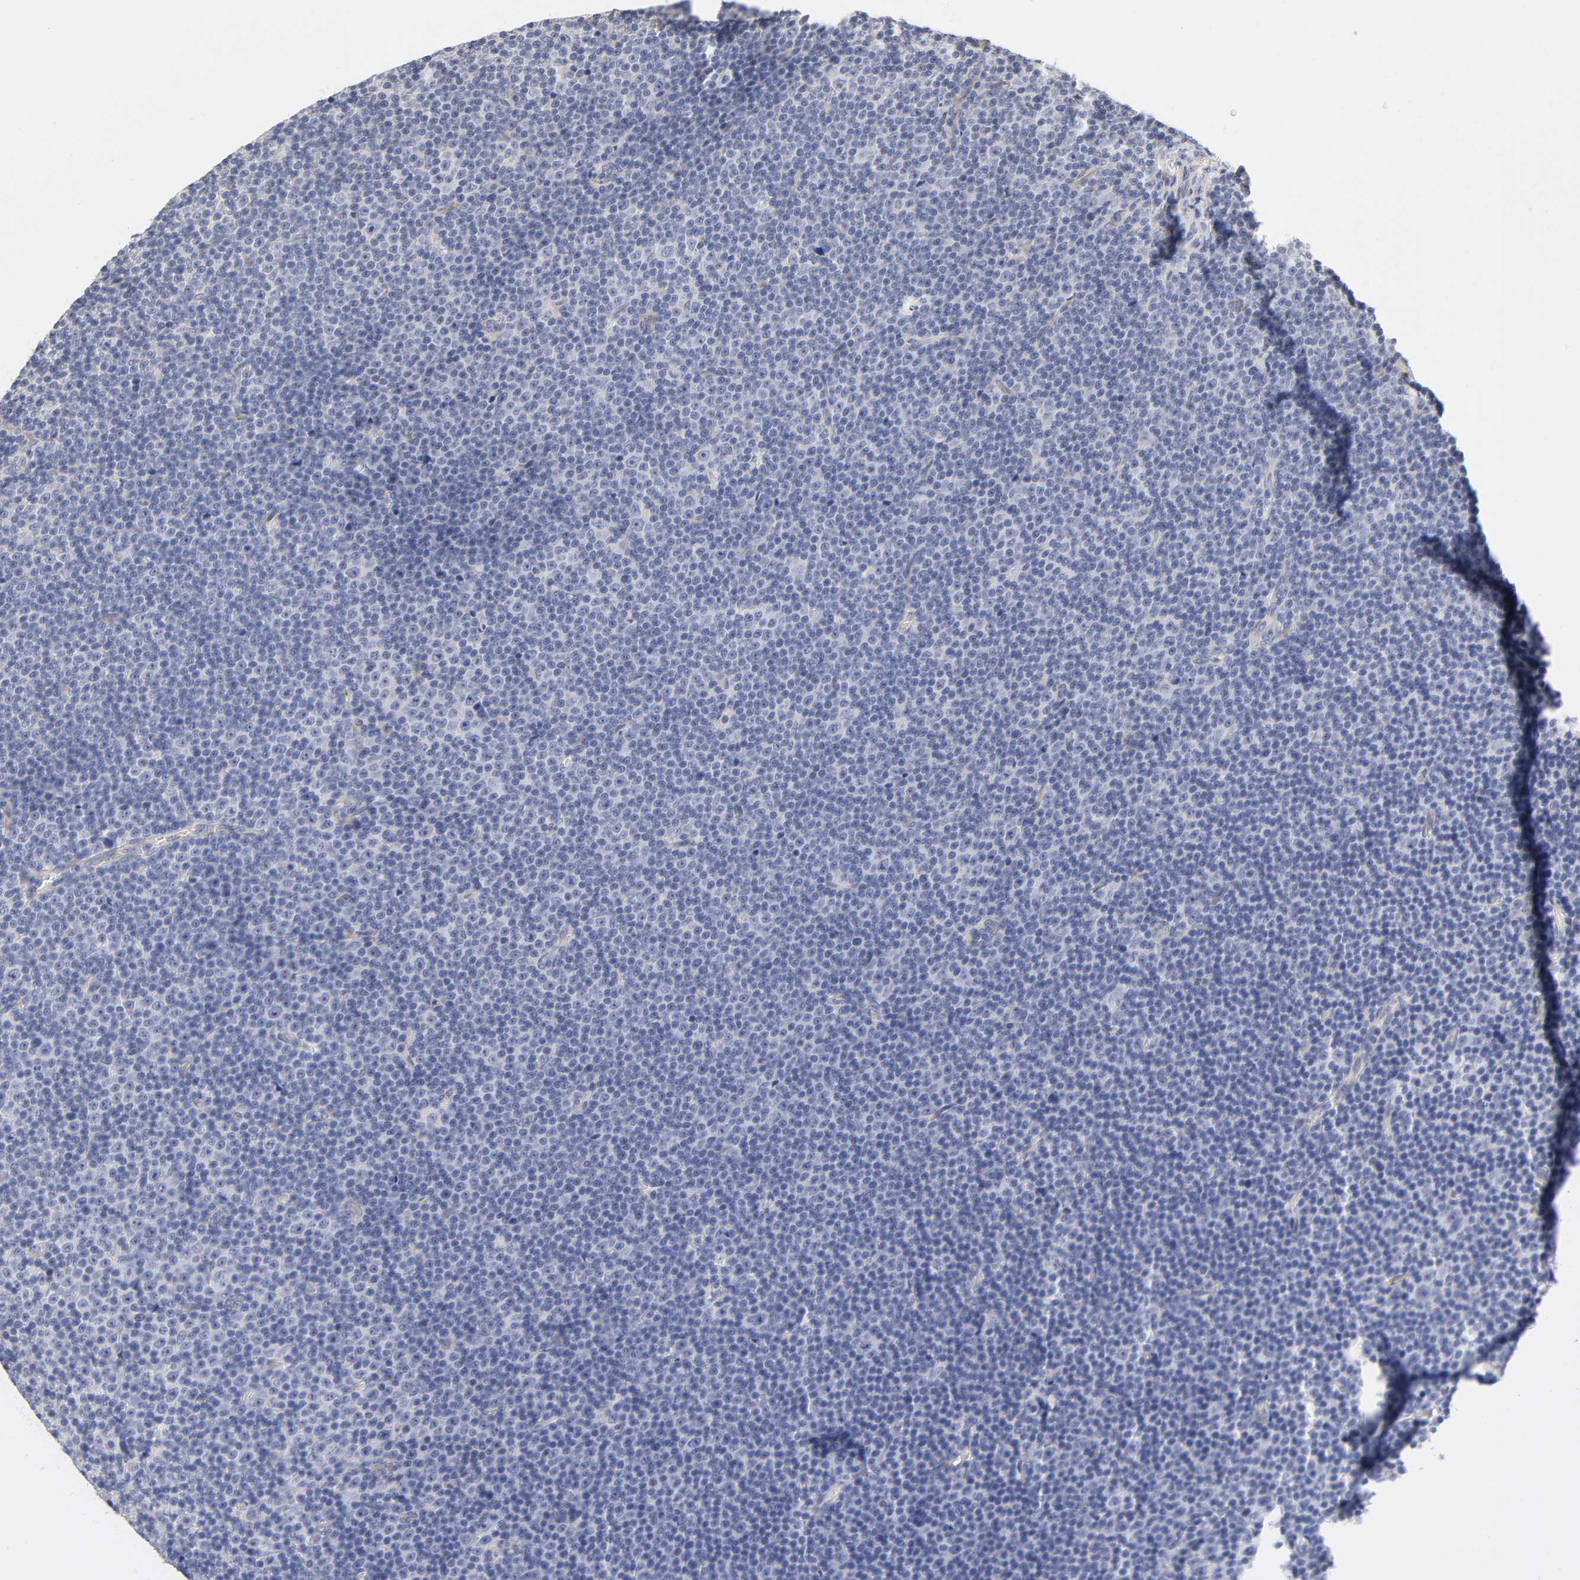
{"staining": {"intensity": "negative", "quantity": "none", "location": "none"}, "tissue": "lymphoma", "cell_type": "Tumor cells", "image_type": "cancer", "snomed": [{"axis": "morphology", "description": "Malignant lymphoma, non-Hodgkin's type, Low grade"}, {"axis": "topography", "description": "Lymph node"}], "caption": "An IHC image of low-grade malignant lymphoma, non-Hodgkin's type is shown. There is no staining in tumor cells of low-grade malignant lymphoma, non-Hodgkin's type. (Stains: DAB (3,3'-diaminobenzidine) immunohistochemistry (IHC) with hematoxylin counter stain, Microscopy: brightfield microscopy at high magnification).", "gene": "LAMB1", "patient": {"sex": "female", "age": 67}}